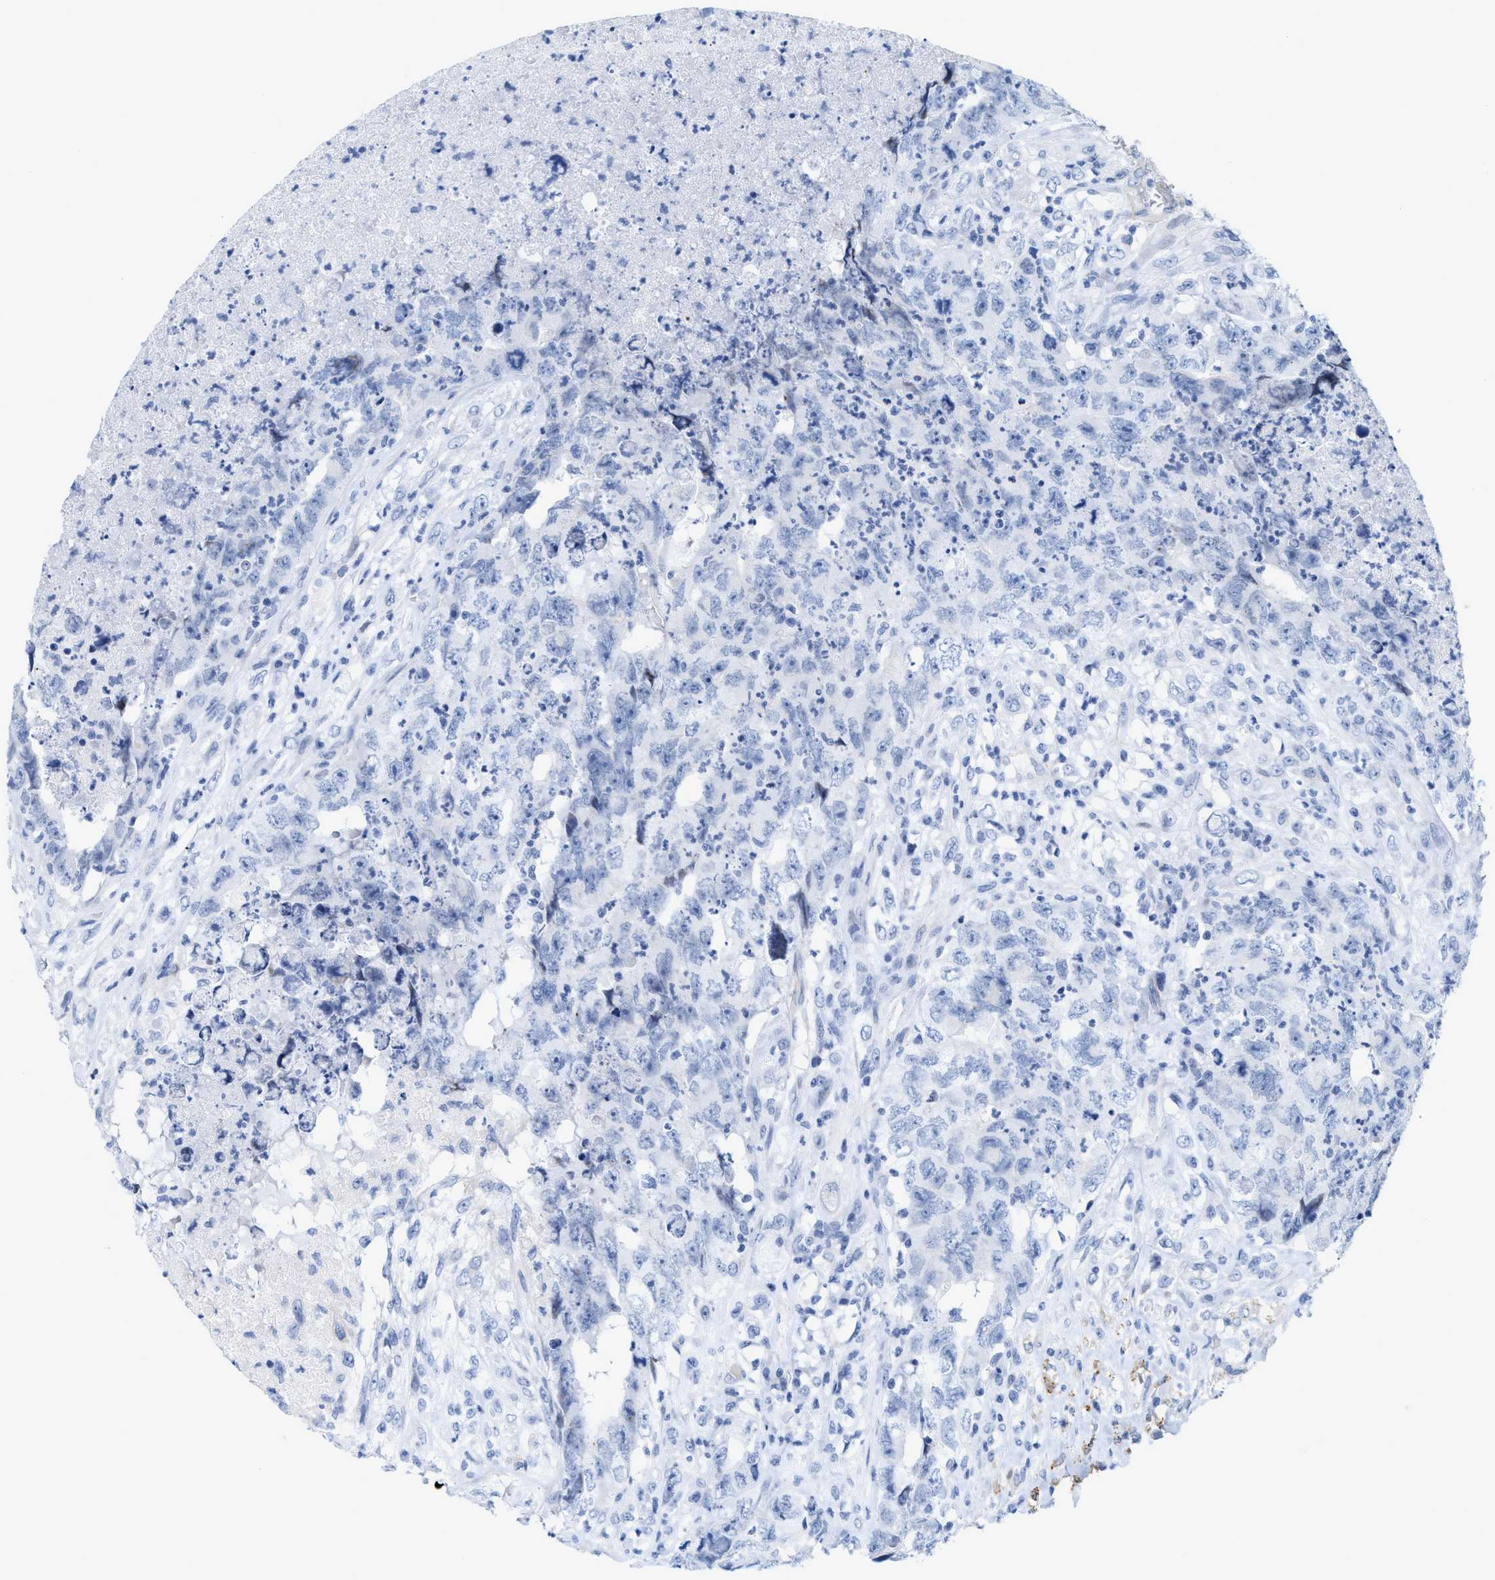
{"staining": {"intensity": "negative", "quantity": "none", "location": "none"}, "tissue": "testis cancer", "cell_type": "Tumor cells", "image_type": "cancer", "snomed": [{"axis": "morphology", "description": "Carcinoma, Embryonal, NOS"}, {"axis": "topography", "description": "Testis"}], "caption": "Testis cancer (embryonal carcinoma) was stained to show a protein in brown. There is no significant staining in tumor cells. (Immunohistochemistry (ihc), brightfield microscopy, high magnification).", "gene": "TAGLN", "patient": {"sex": "male", "age": 32}}